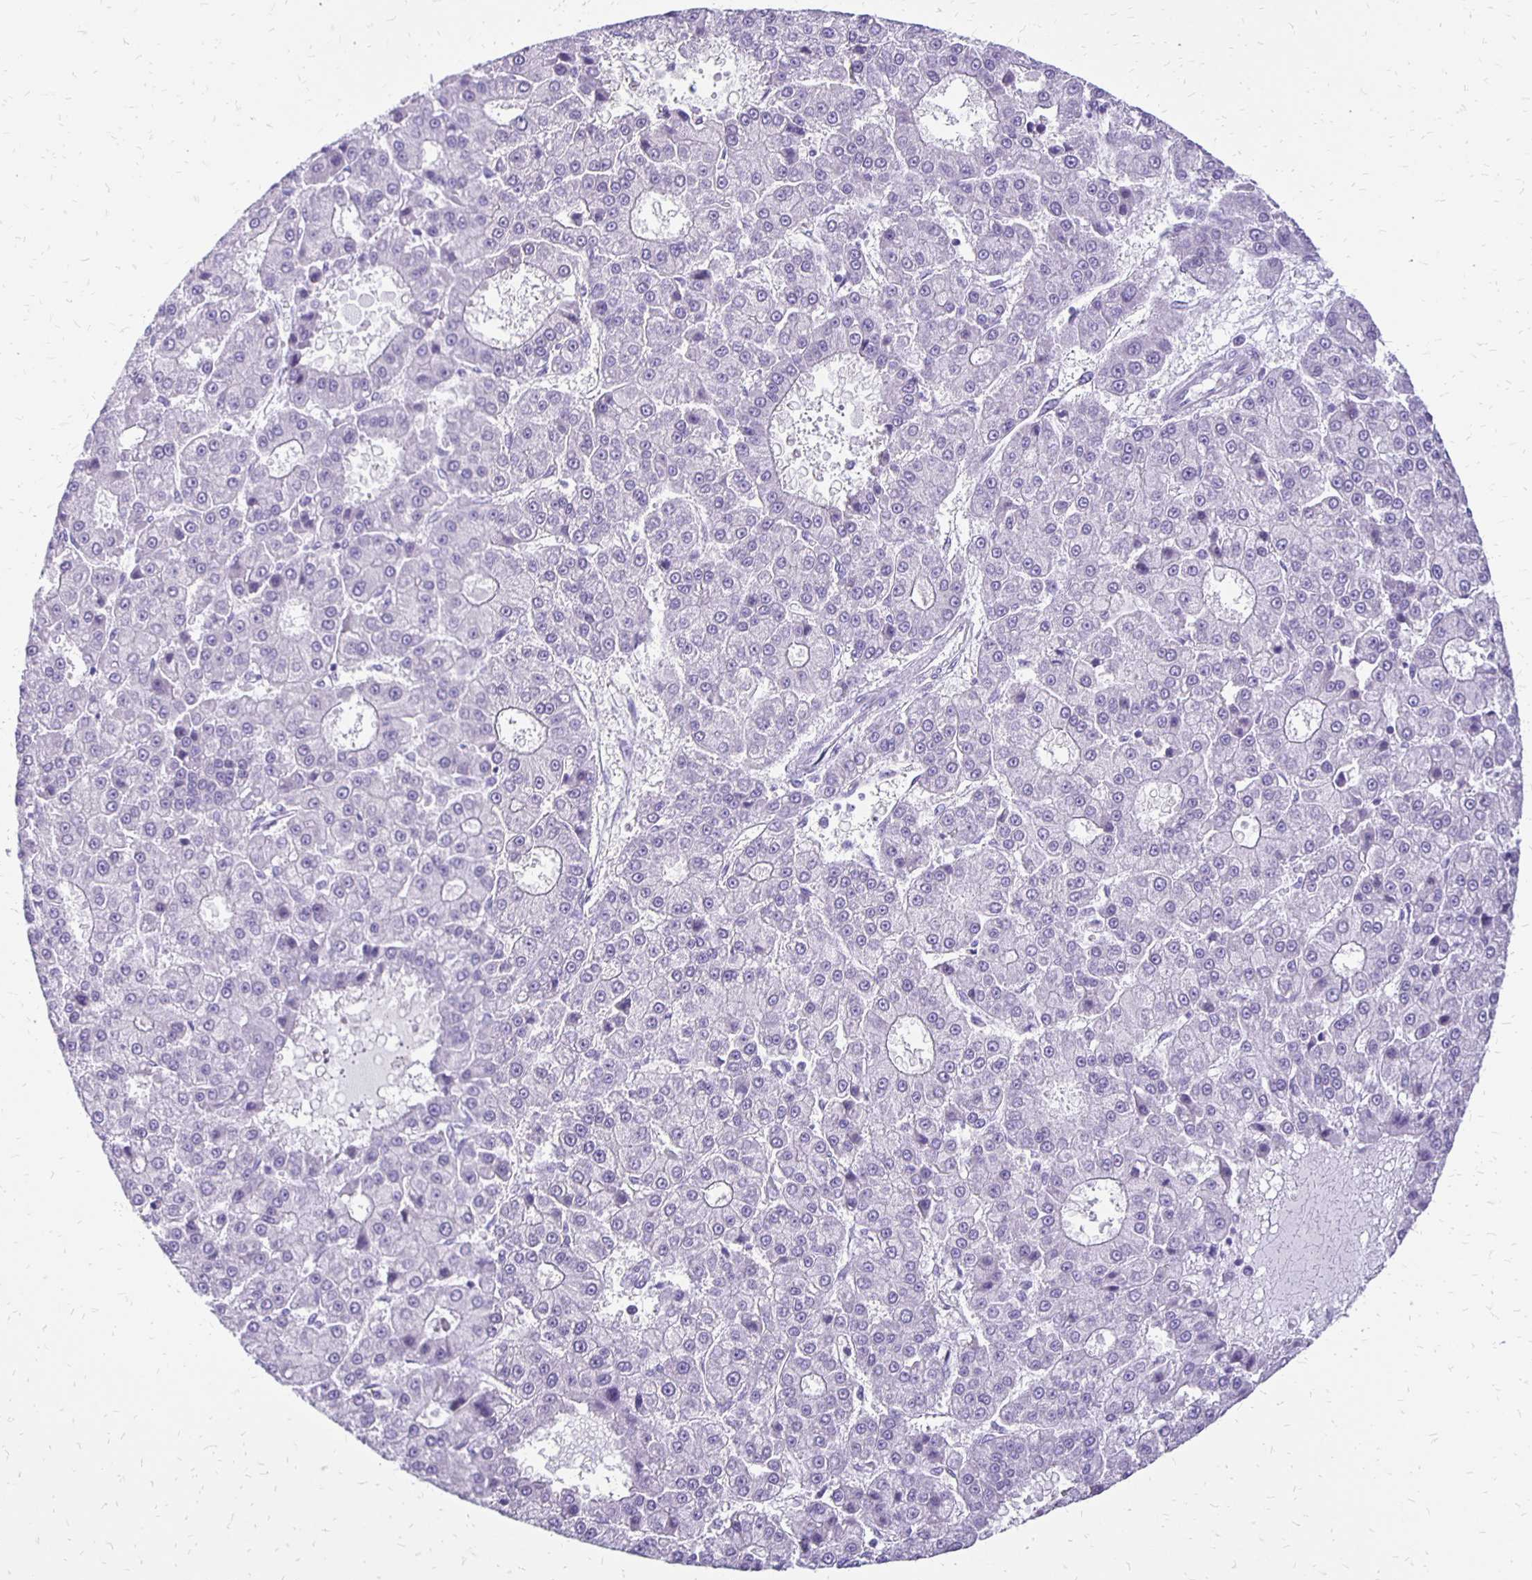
{"staining": {"intensity": "negative", "quantity": "none", "location": "none"}, "tissue": "liver cancer", "cell_type": "Tumor cells", "image_type": "cancer", "snomed": [{"axis": "morphology", "description": "Carcinoma, Hepatocellular, NOS"}, {"axis": "topography", "description": "Liver"}], "caption": "Immunohistochemistry (IHC) of human liver cancer (hepatocellular carcinoma) demonstrates no staining in tumor cells.", "gene": "ANKRD45", "patient": {"sex": "male", "age": 70}}